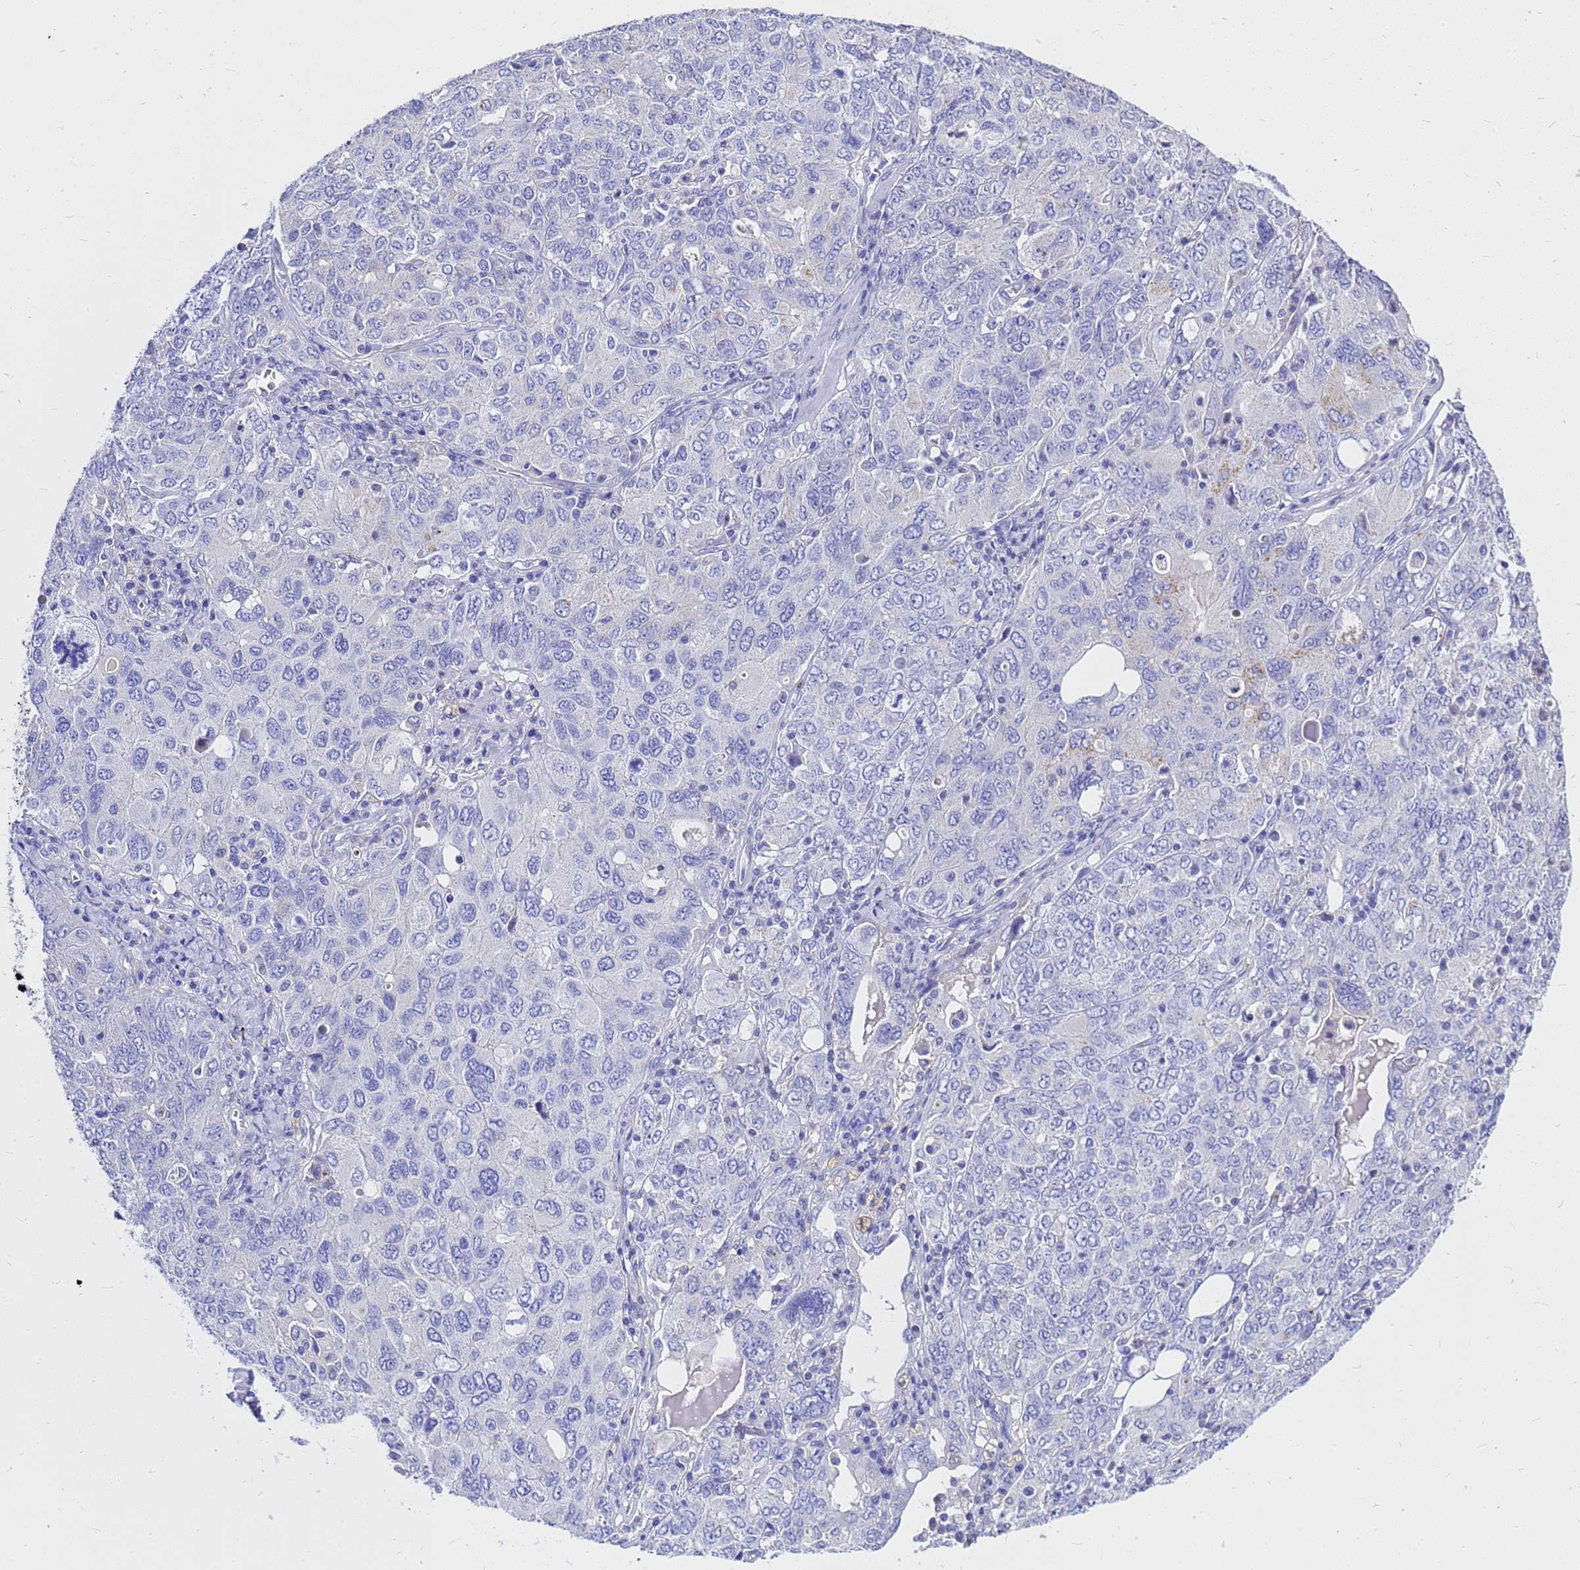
{"staining": {"intensity": "negative", "quantity": "none", "location": "none"}, "tissue": "ovarian cancer", "cell_type": "Tumor cells", "image_type": "cancer", "snomed": [{"axis": "morphology", "description": "Carcinoma, endometroid"}, {"axis": "topography", "description": "Ovary"}], "caption": "An immunohistochemistry (IHC) histopathology image of ovarian cancer (endometroid carcinoma) is shown. There is no staining in tumor cells of ovarian cancer (endometroid carcinoma).", "gene": "OR52E2", "patient": {"sex": "female", "age": 62}}